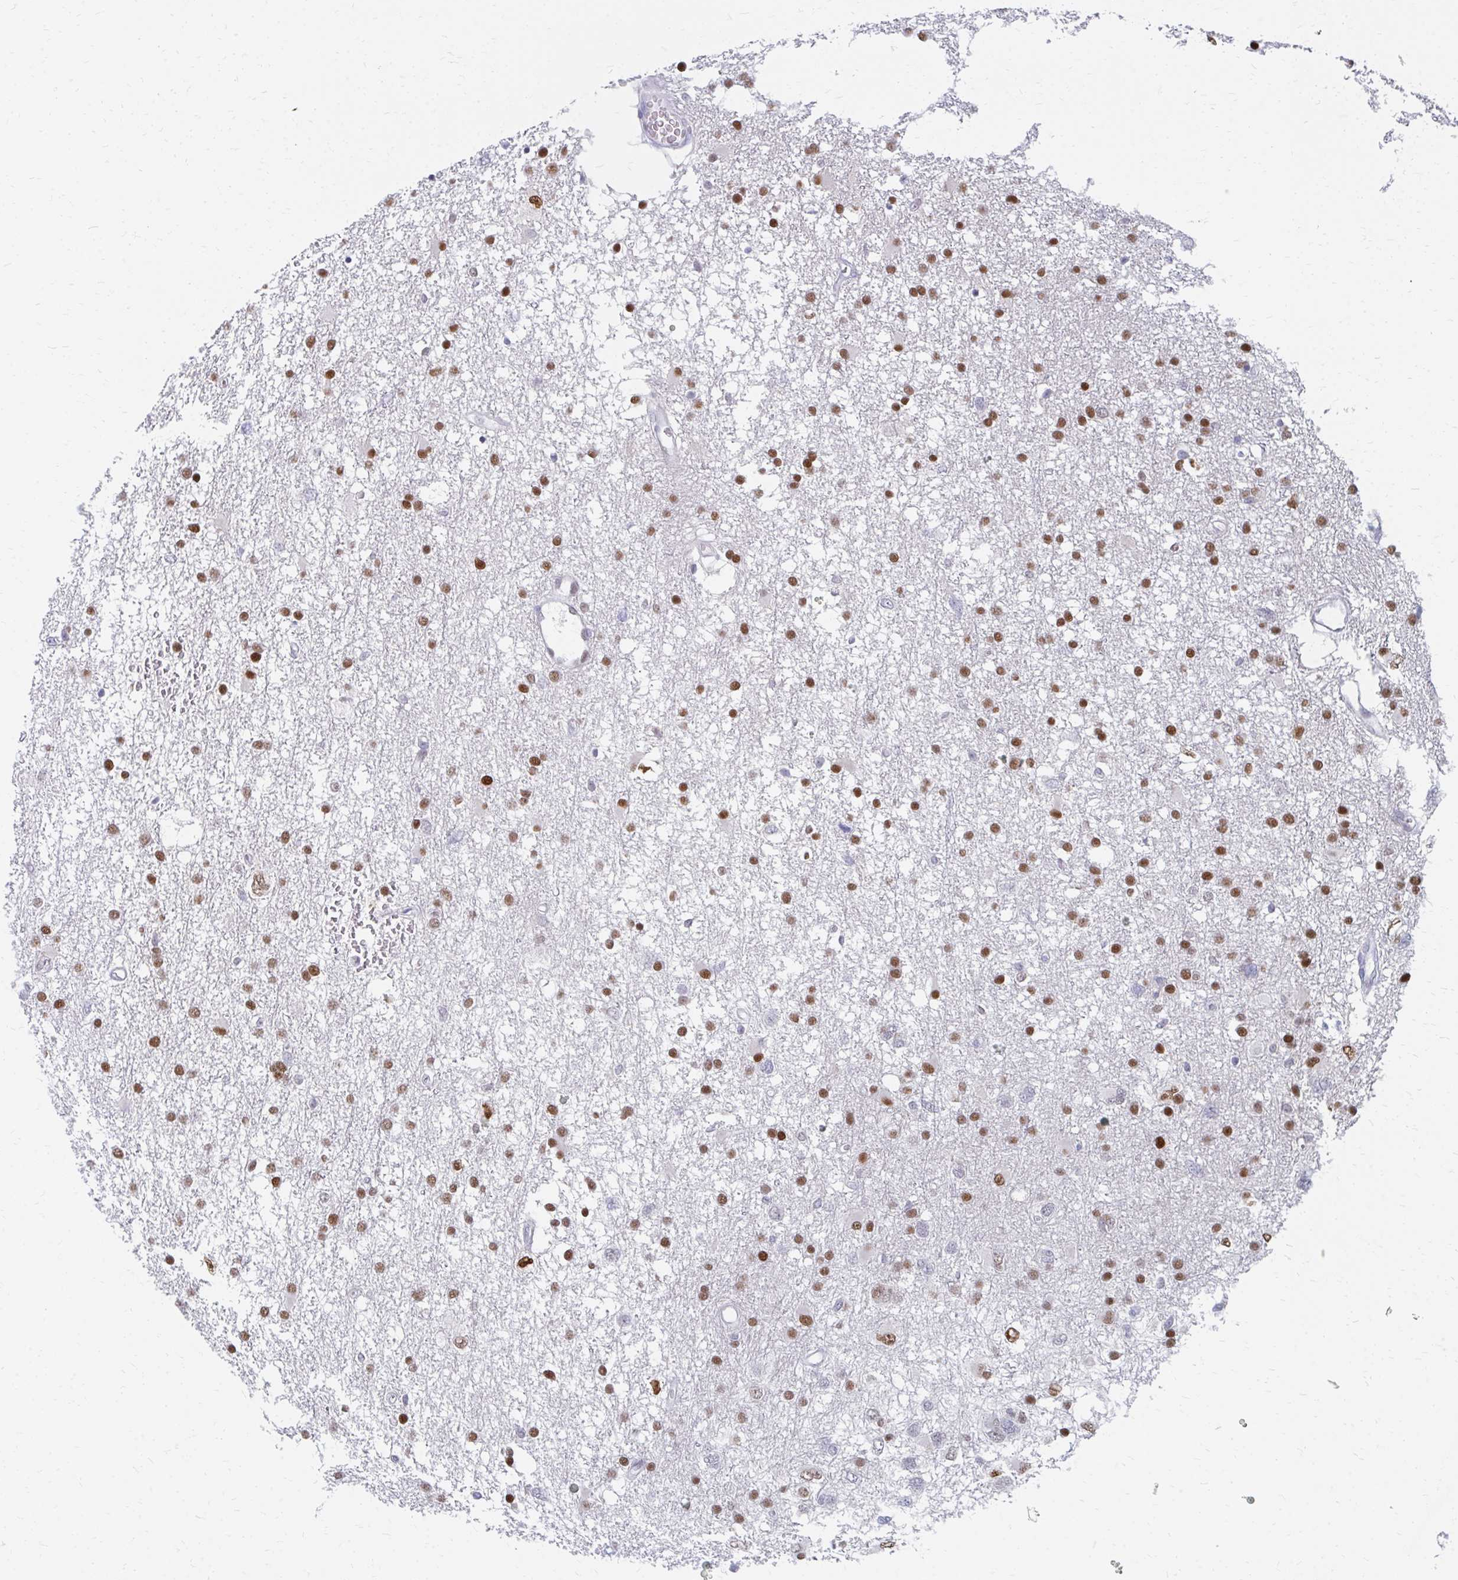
{"staining": {"intensity": "moderate", "quantity": ">75%", "location": "nuclear"}, "tissue": "glioma", "cell_type": "Tumor cells", "image_type": "cancer", "snomed": [{"axis": "morphology", "description": "Glioma, malignant, High grade"}, {"axis": "topography", "description": "Brain"}], "caption": "A brown stain highlights moderate nuclear positivity of a protein in human glioma tumor cells.", "gene": "PLK3", "patient": {"sex": "male", "age": 61}}